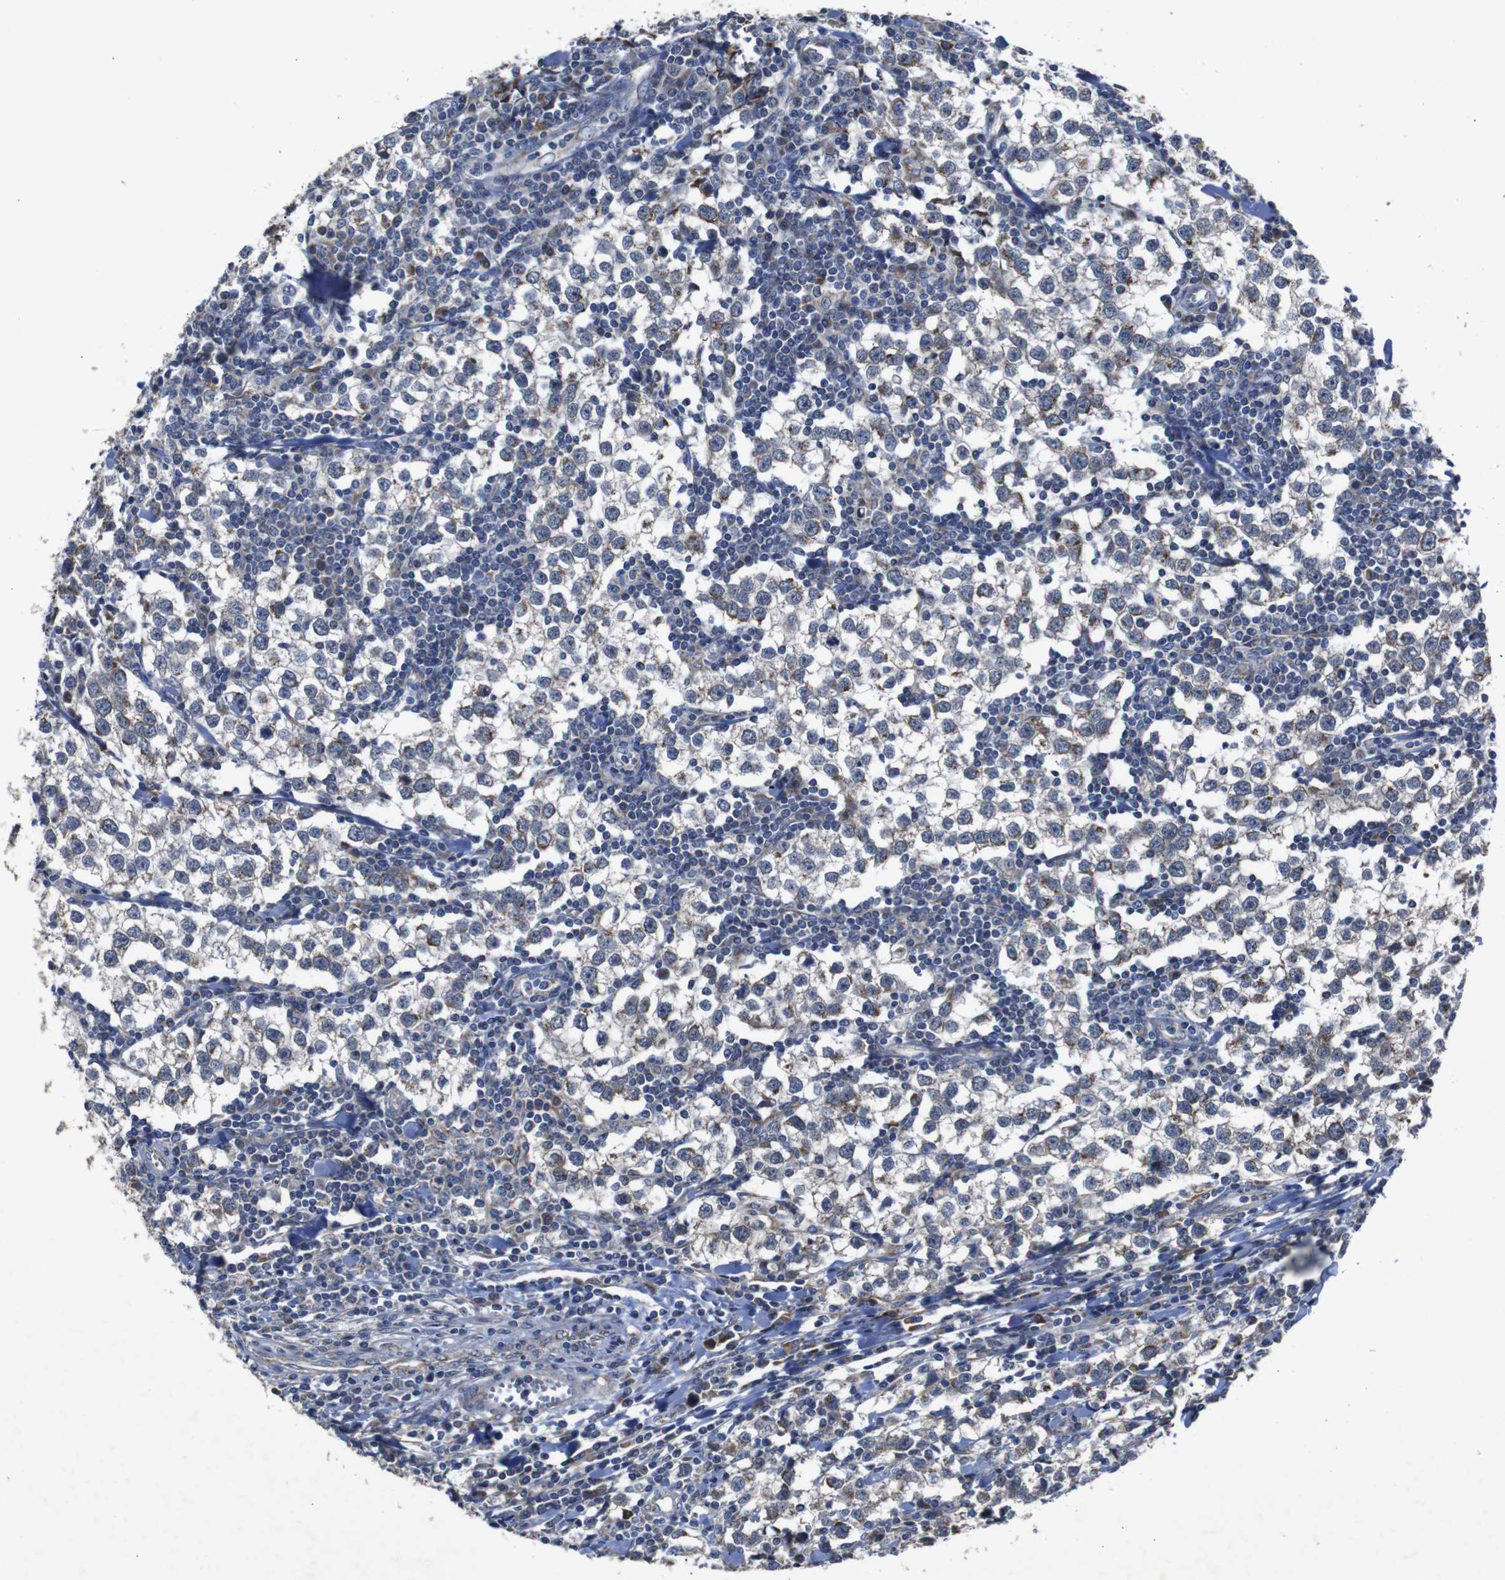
{"staining": {"intensity": "moderate", "quantity": "25%-75%", "location": "cytoplasmic/membranous"}, "tissue": "testis cancer", "cell_type": "Tumor cells", "image_type": "cancer", "snomed": [{"axis": "morphology", "description": "Seminoma, NOS"}, {"axis": "morphology", "description": "Carcinoma, Embryonal, NOS"}, {"axis": "topography", "description": "Testis"}], "caption": "A high-resolution photomicrograph shows immunohistochemistry staining of testis seminoma, which exhibits moderate cytoplasmic/membranous staining in about 25%-75% of tumor cells.", "gene": "CHST10", "patient": {"sex": "male", "age": 36}}